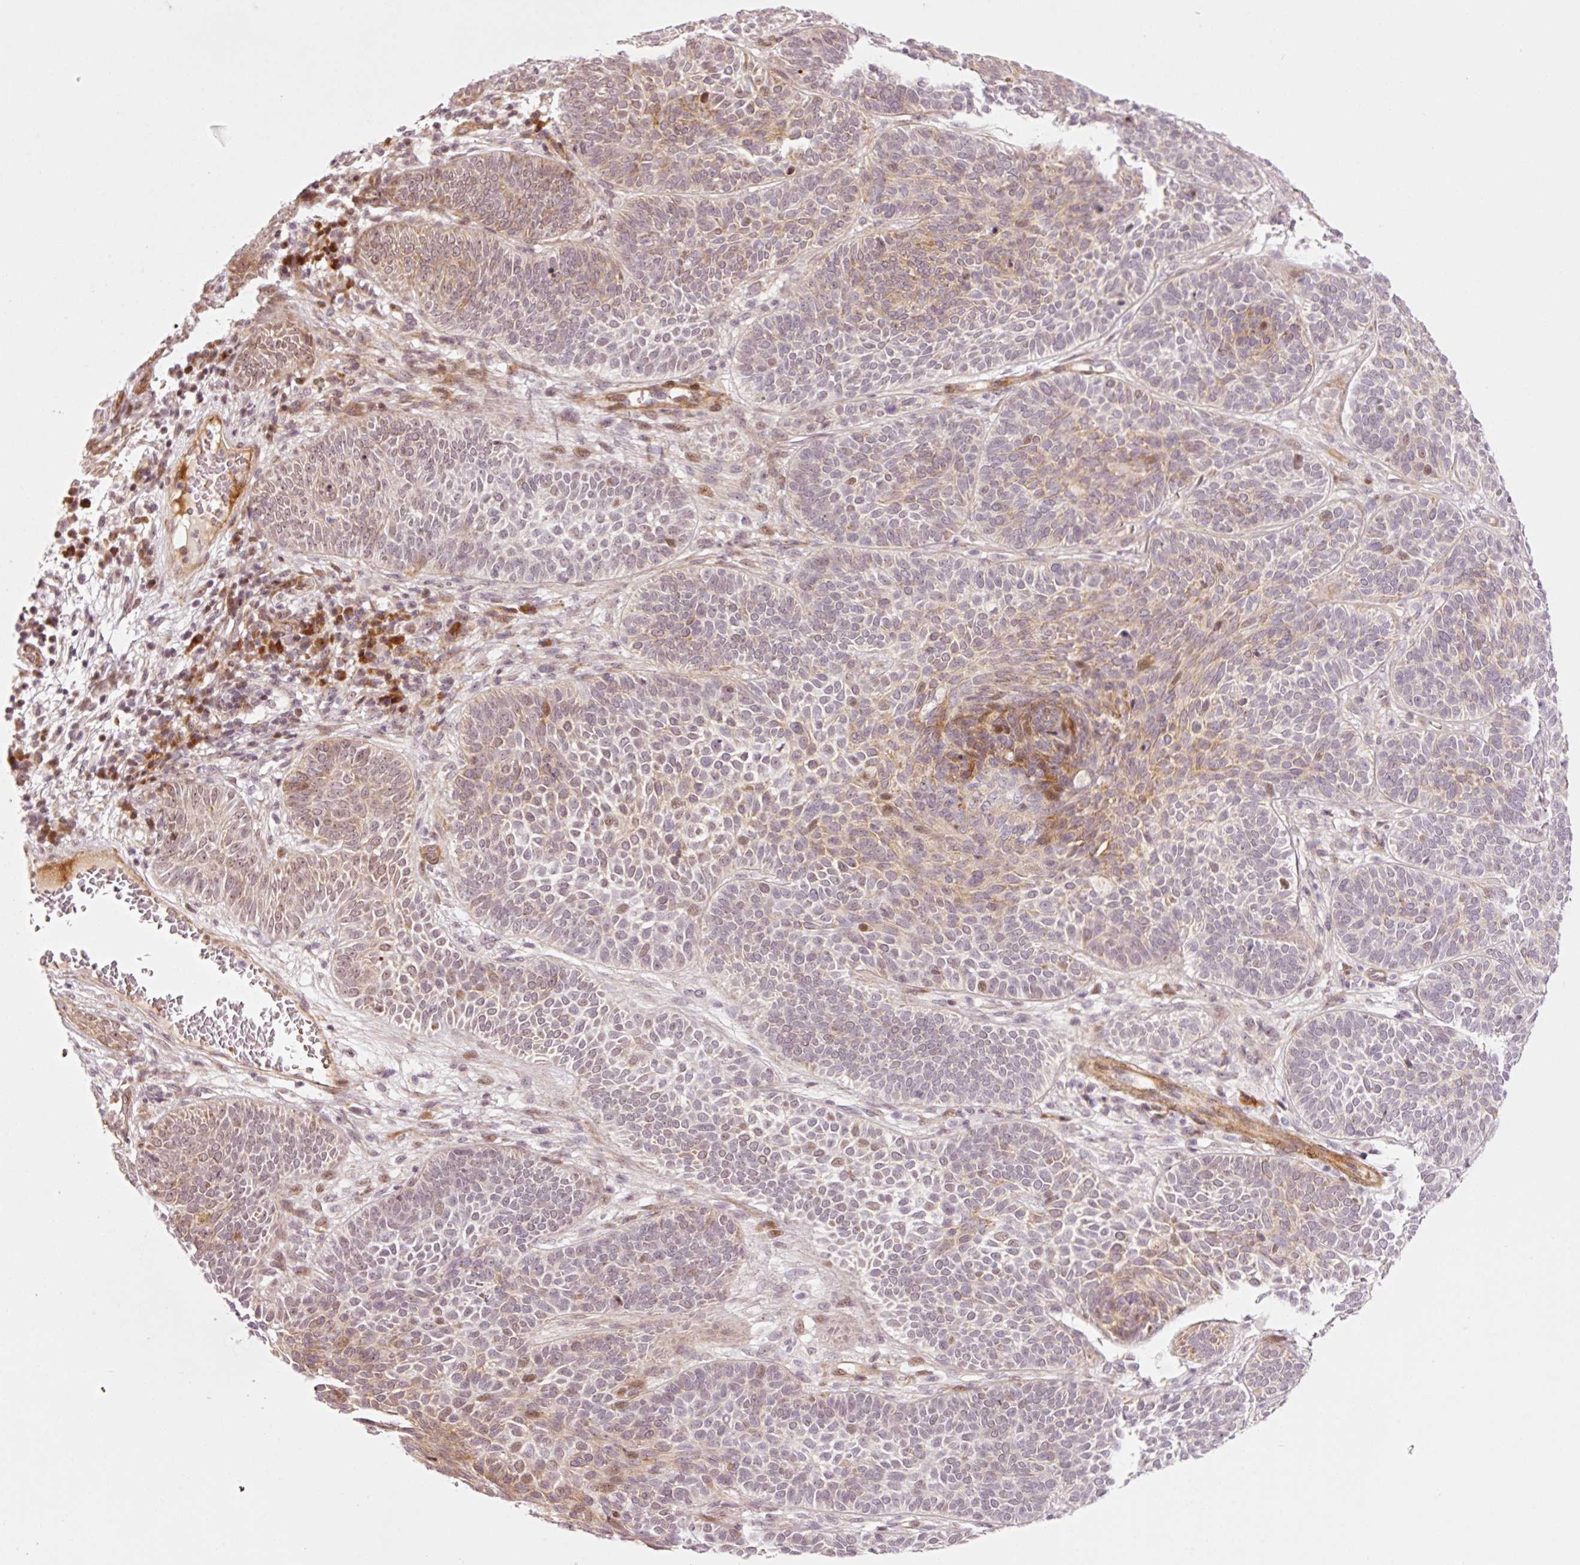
{"staining": {"intensity": "moderate", "quantity": "<25%", "location": "cytoplasmic/membranous,nuclear"}, "tissue": "skin cancer", "cell_type": "Tumor cells", "image_type": "cancer", "snomed": [{"axis": "morphology", "description": "Basal cell carcinoma"}, {"axis": "topography", "description": "Skin"}], "caption": "Moderate cytoplasmic/membranous and nuclear protein positivity is appreciated in about <25% of tumor cells in skin cancer. The protein is stained brown, and the nuclei are stained in blue (DAB (3,3'-diaminobenzidine) IHC with brightfield microscopy, high magnification).", "gene": "ANKRD20A1", "patient": {"sex": "male", "age": 85}}